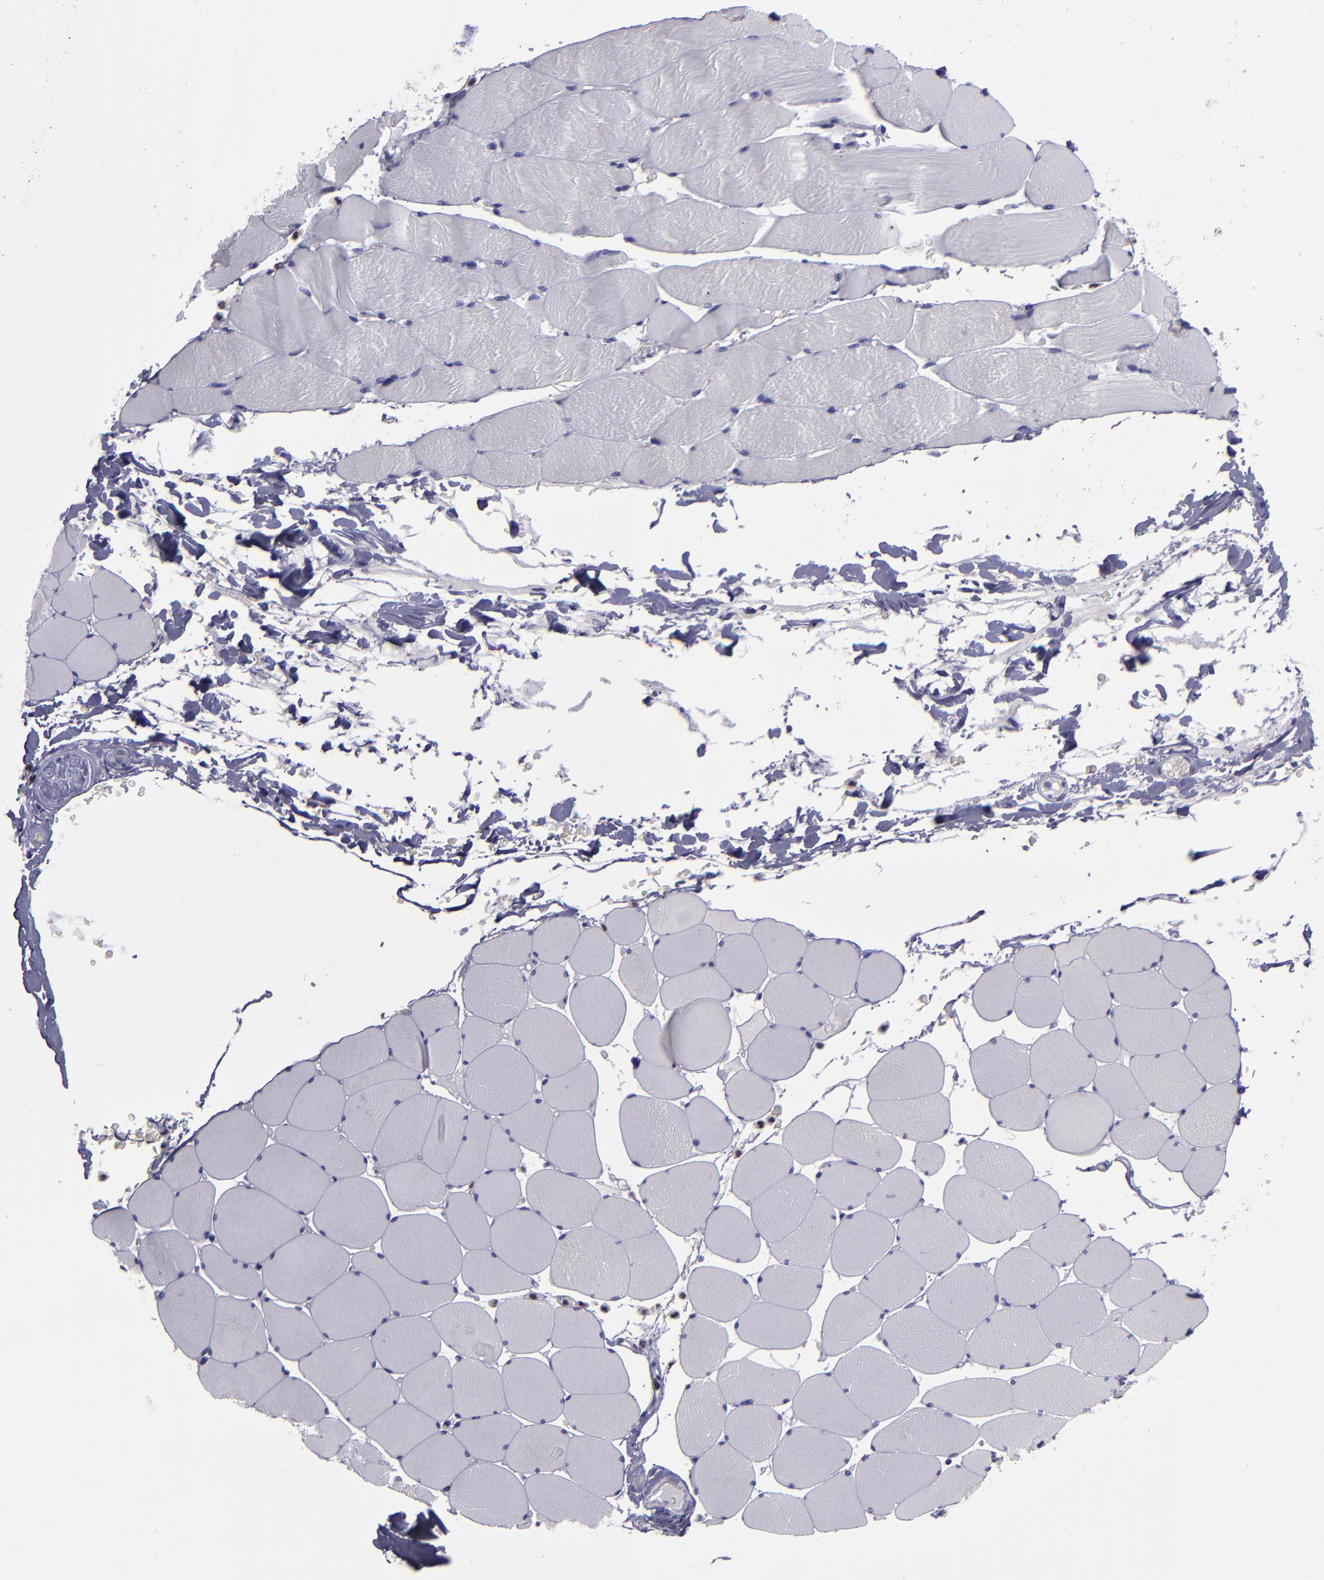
{"staining": {"intensity": "negative", "quantity": "none", "location": "none"}, "tissue": "skeletal muscle", "cell_type": "Myocytes", "image_type": "normal", "snomed": [{"axis": "morphology", "description": "Normal tissue, NOS"}, {"axis": "topography", "description": "Skeletal muscle"}], "caption": "IHC of normal human skeletal muscle reveals no positivity in myocytes.", "gene": "CEBPE", "patient": {"sex": "male", "age": 62}}